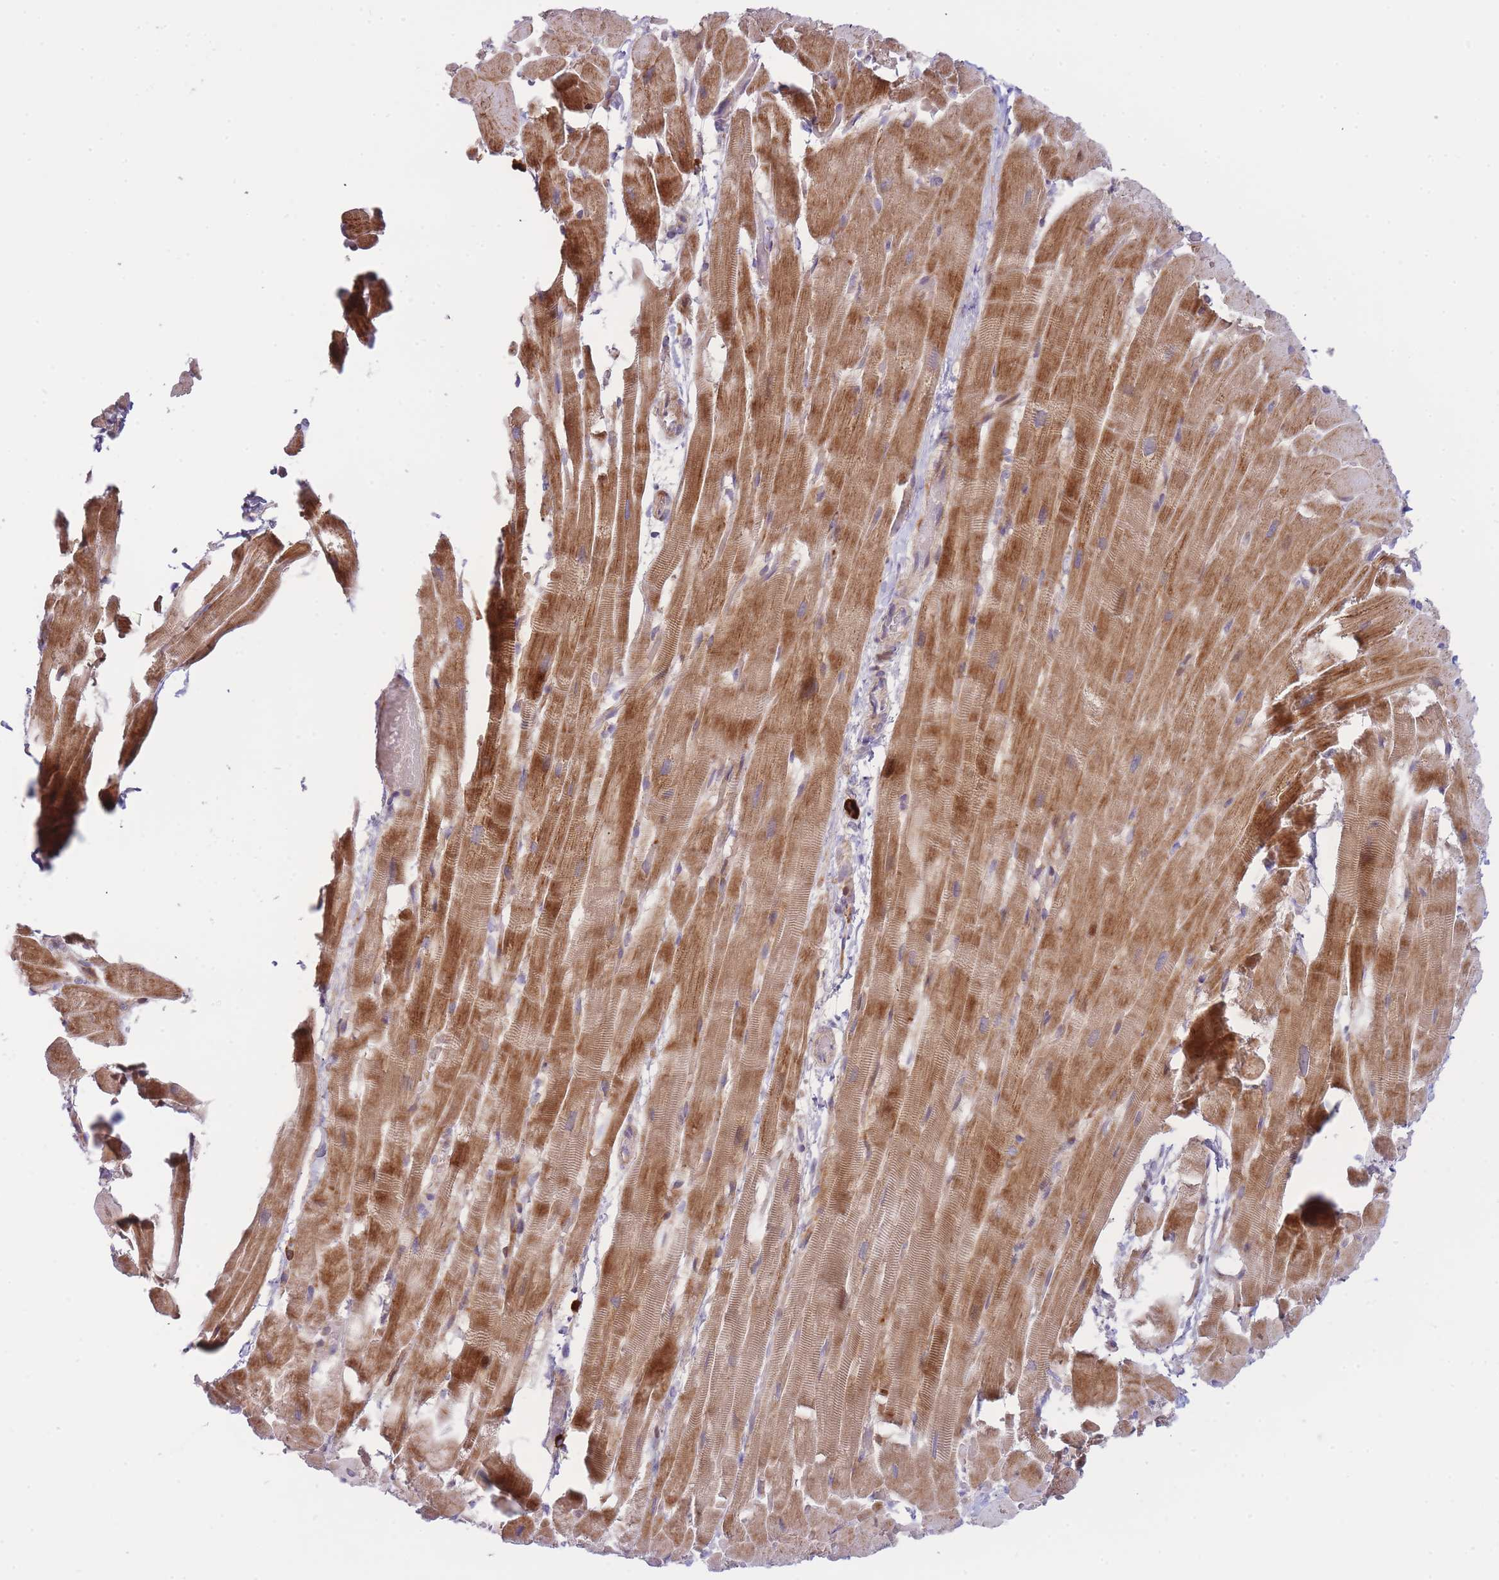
{"staining": {"intensity": "moderate", "quantity": "25%-75%", "location": "cytoplasmic/membranous"}, "tissue": "heart muscle", "cell_type": "Cardiomyocytes", "image_type": "normal", "snomed": [{"axis": "morphology", "description": "Normal tissue, NOS"}, {"axis": "topography", "description": "Heart"}], "caption": "IHC of benign heart muscle exhibits medium levels of moderate cytoplasmic/membranous expression in about 25%-75% of cardiomyocytes.", "gene": "ATP5MC2", "patient": {"sex": "male", "age": 37}}